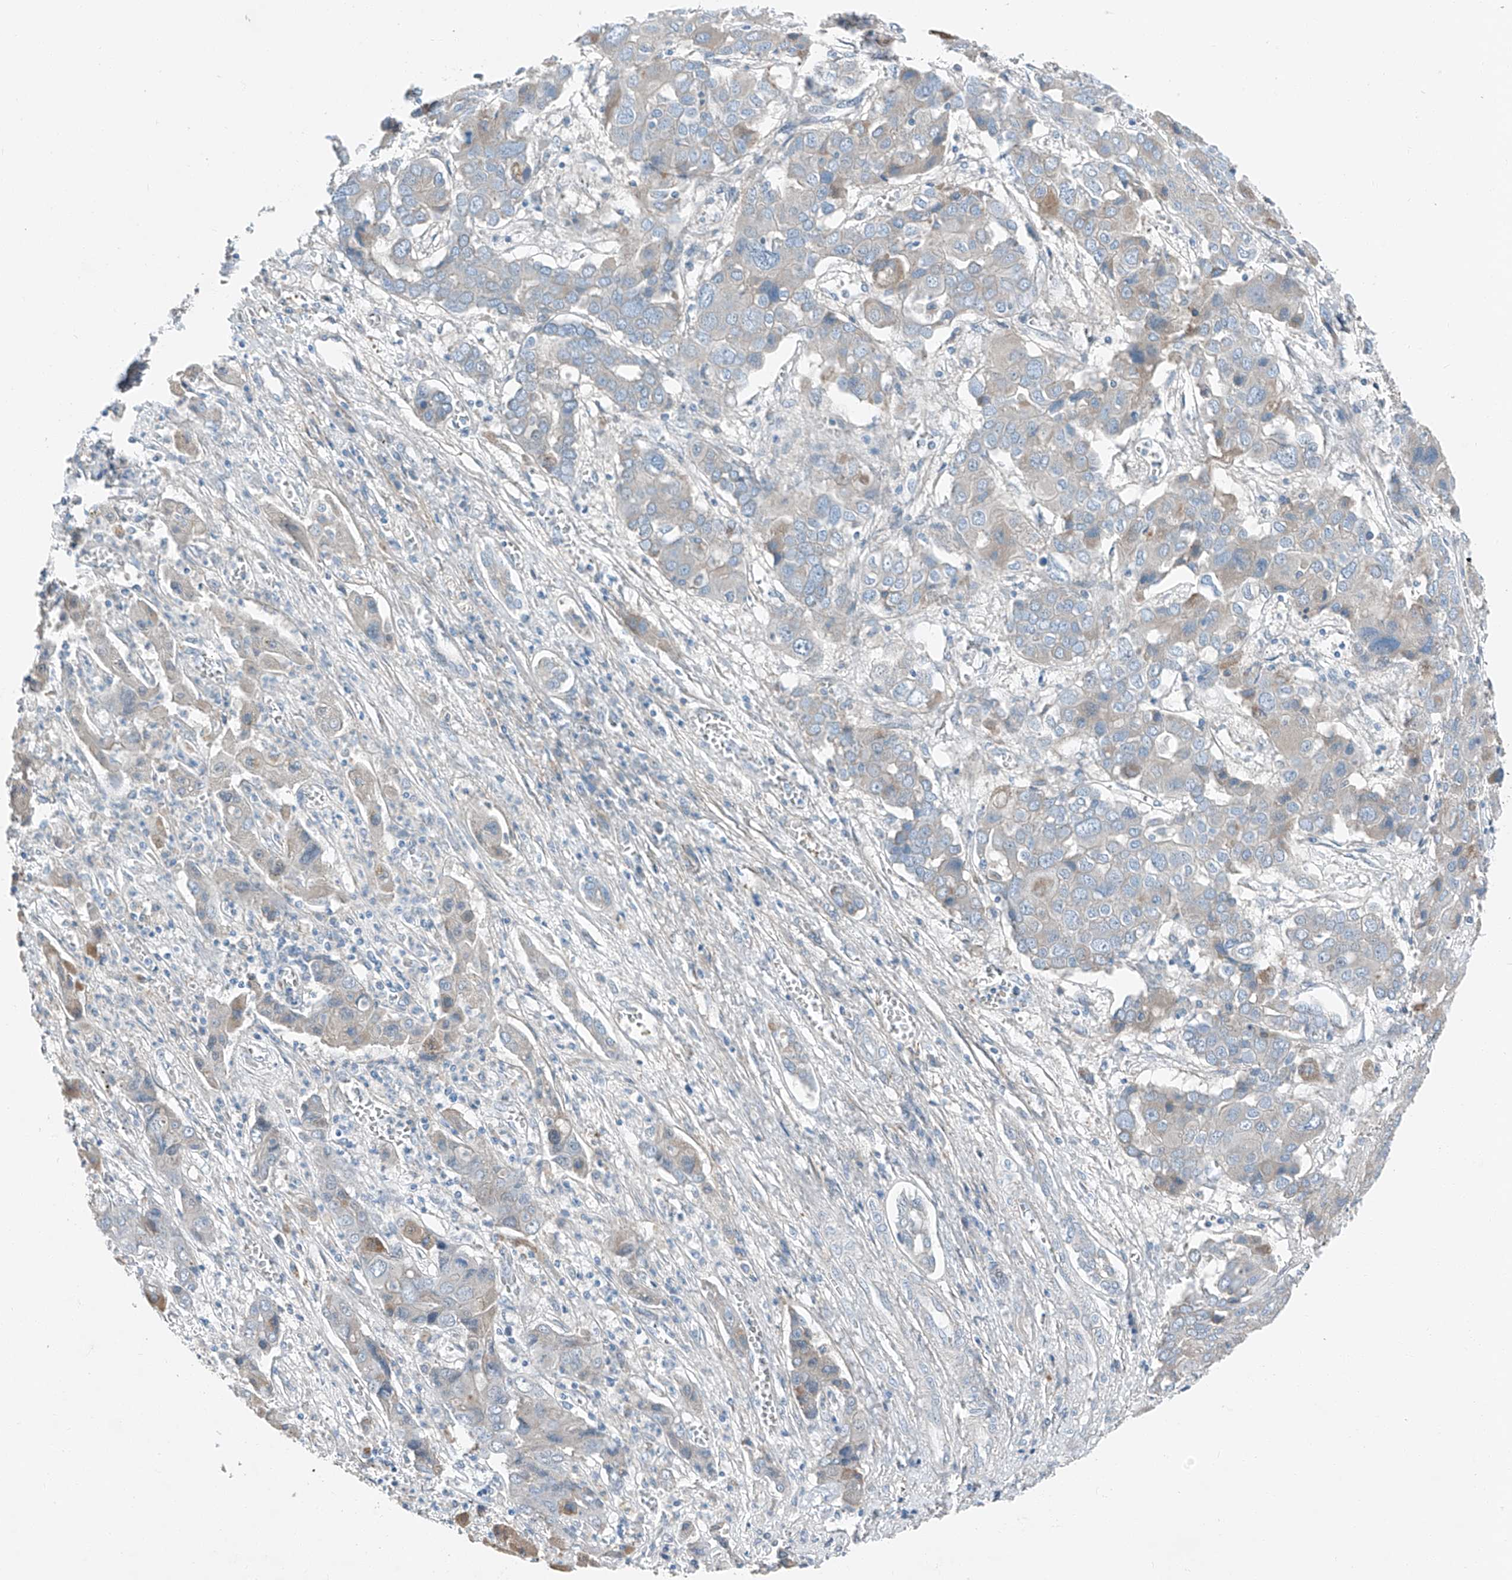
{"staining": {"intensity": "negative", "quantity": "none", "location": "none"}, "tissue": "liver cancer", "cell_type": "Tumor cells", "image_type": "cancer", "snomed": [{"axis": "morphology", "description": "Cholangiocarcinoma"}, {"axis": "topography", "description": "Liver"}], "caption": "DAB immunohistochemical staining of liver cancer (cholangiocarcinoma) exhibits no significant staining in tumor cells. (DAB immunohistochemistry visualized using brightfield microscopy, high magnification).", "gene": "MDGA1", "patient": {"sex": "male", "age": 67}}